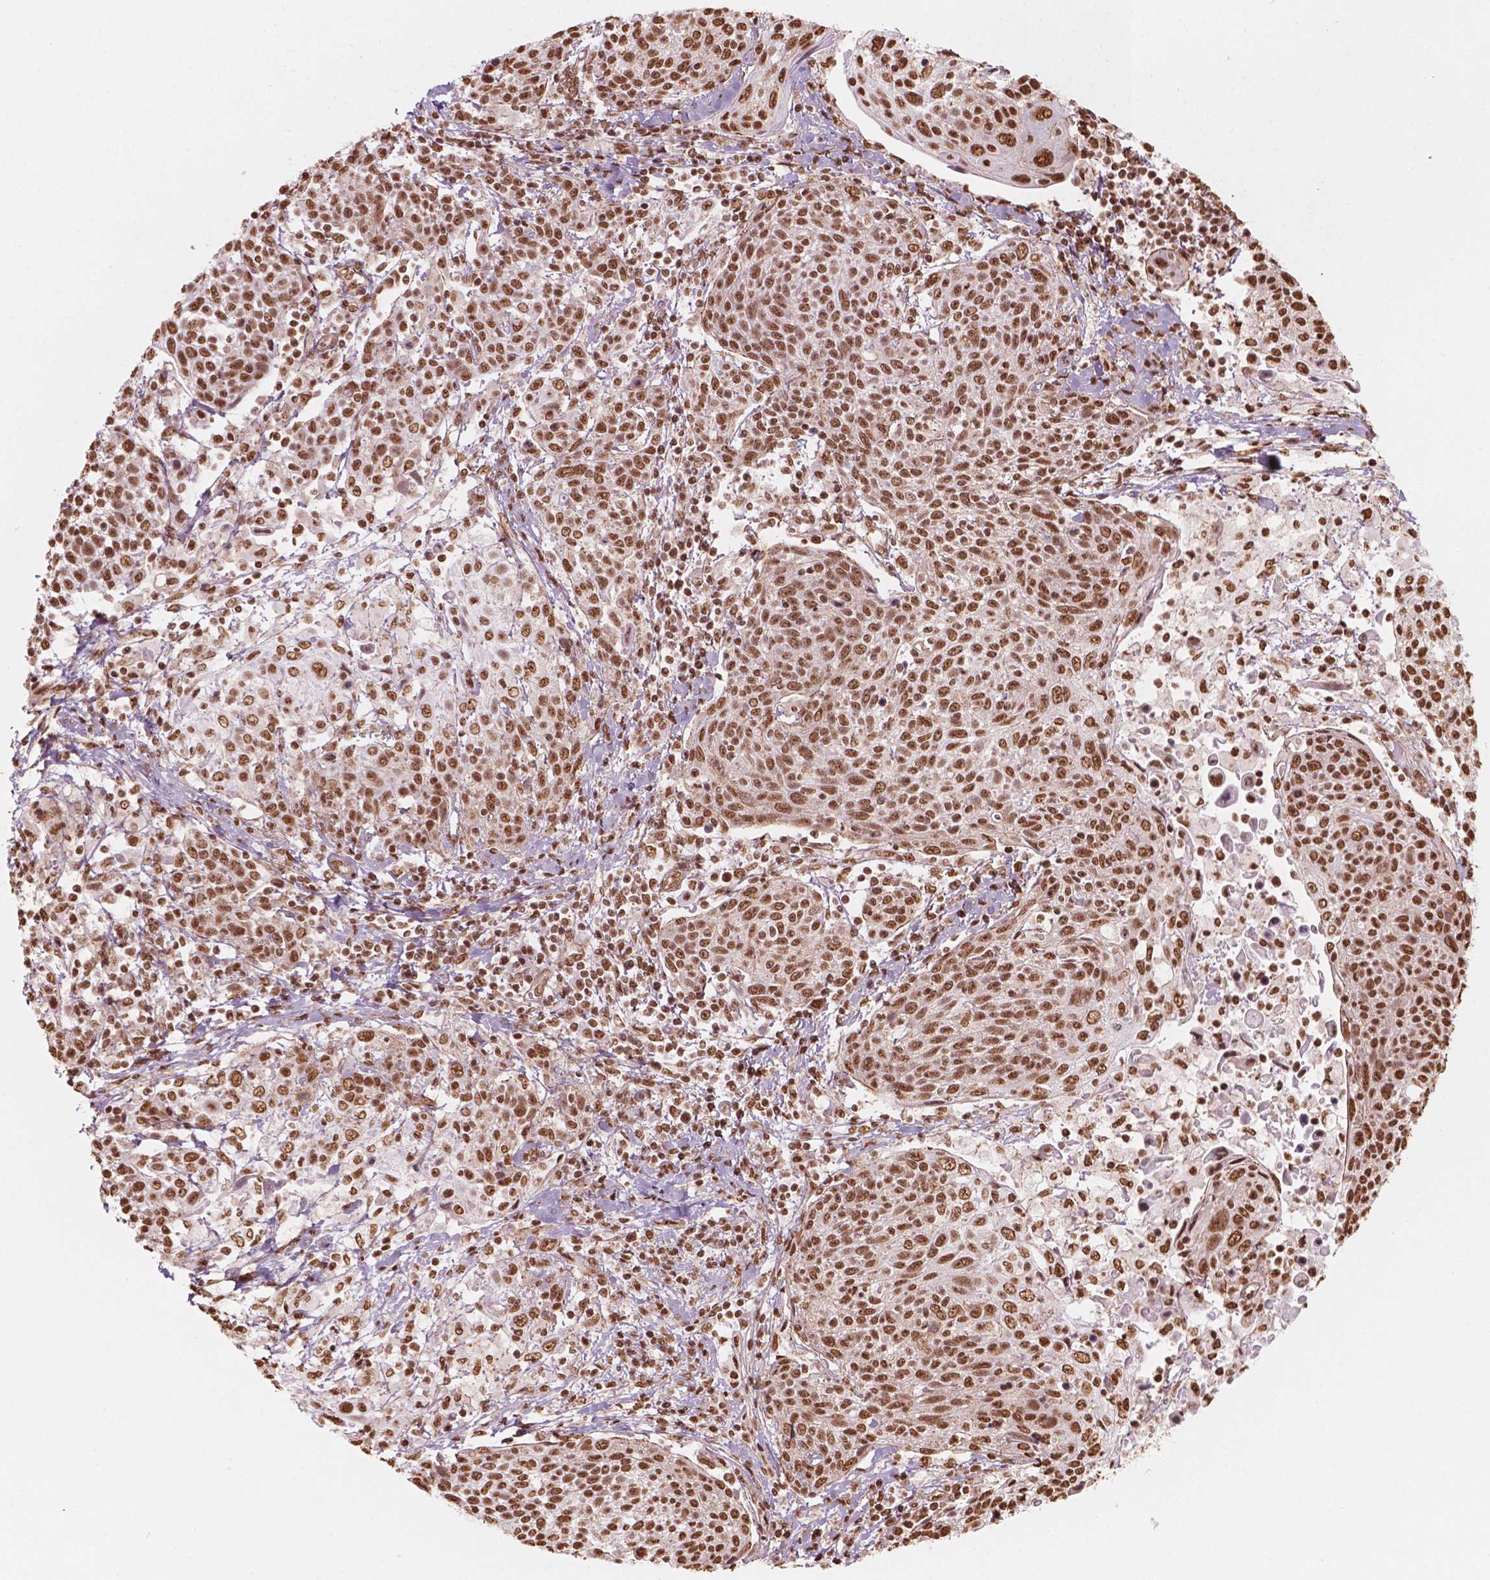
{"staining": {"intensity": "moderate", "quantity": ">75%", "location": "nuclear"}, "tissue": "cervical cancer", "cell_type": "Tumor cells", "image_type": "cancer", "snomed": [{"axis": "morphology", "description": "Squamous cell carcinoma, NOS"}, {"axis": "topography", "description": "Cervix"}], "caption": "Protein expression analysis of squamous cell carcinoma (cervical) shows moderate nuclear positivity in approximately >75% of tumor cells.", "gene": "GTF3C5", "patient": {"sex": "female", "age": 61}}